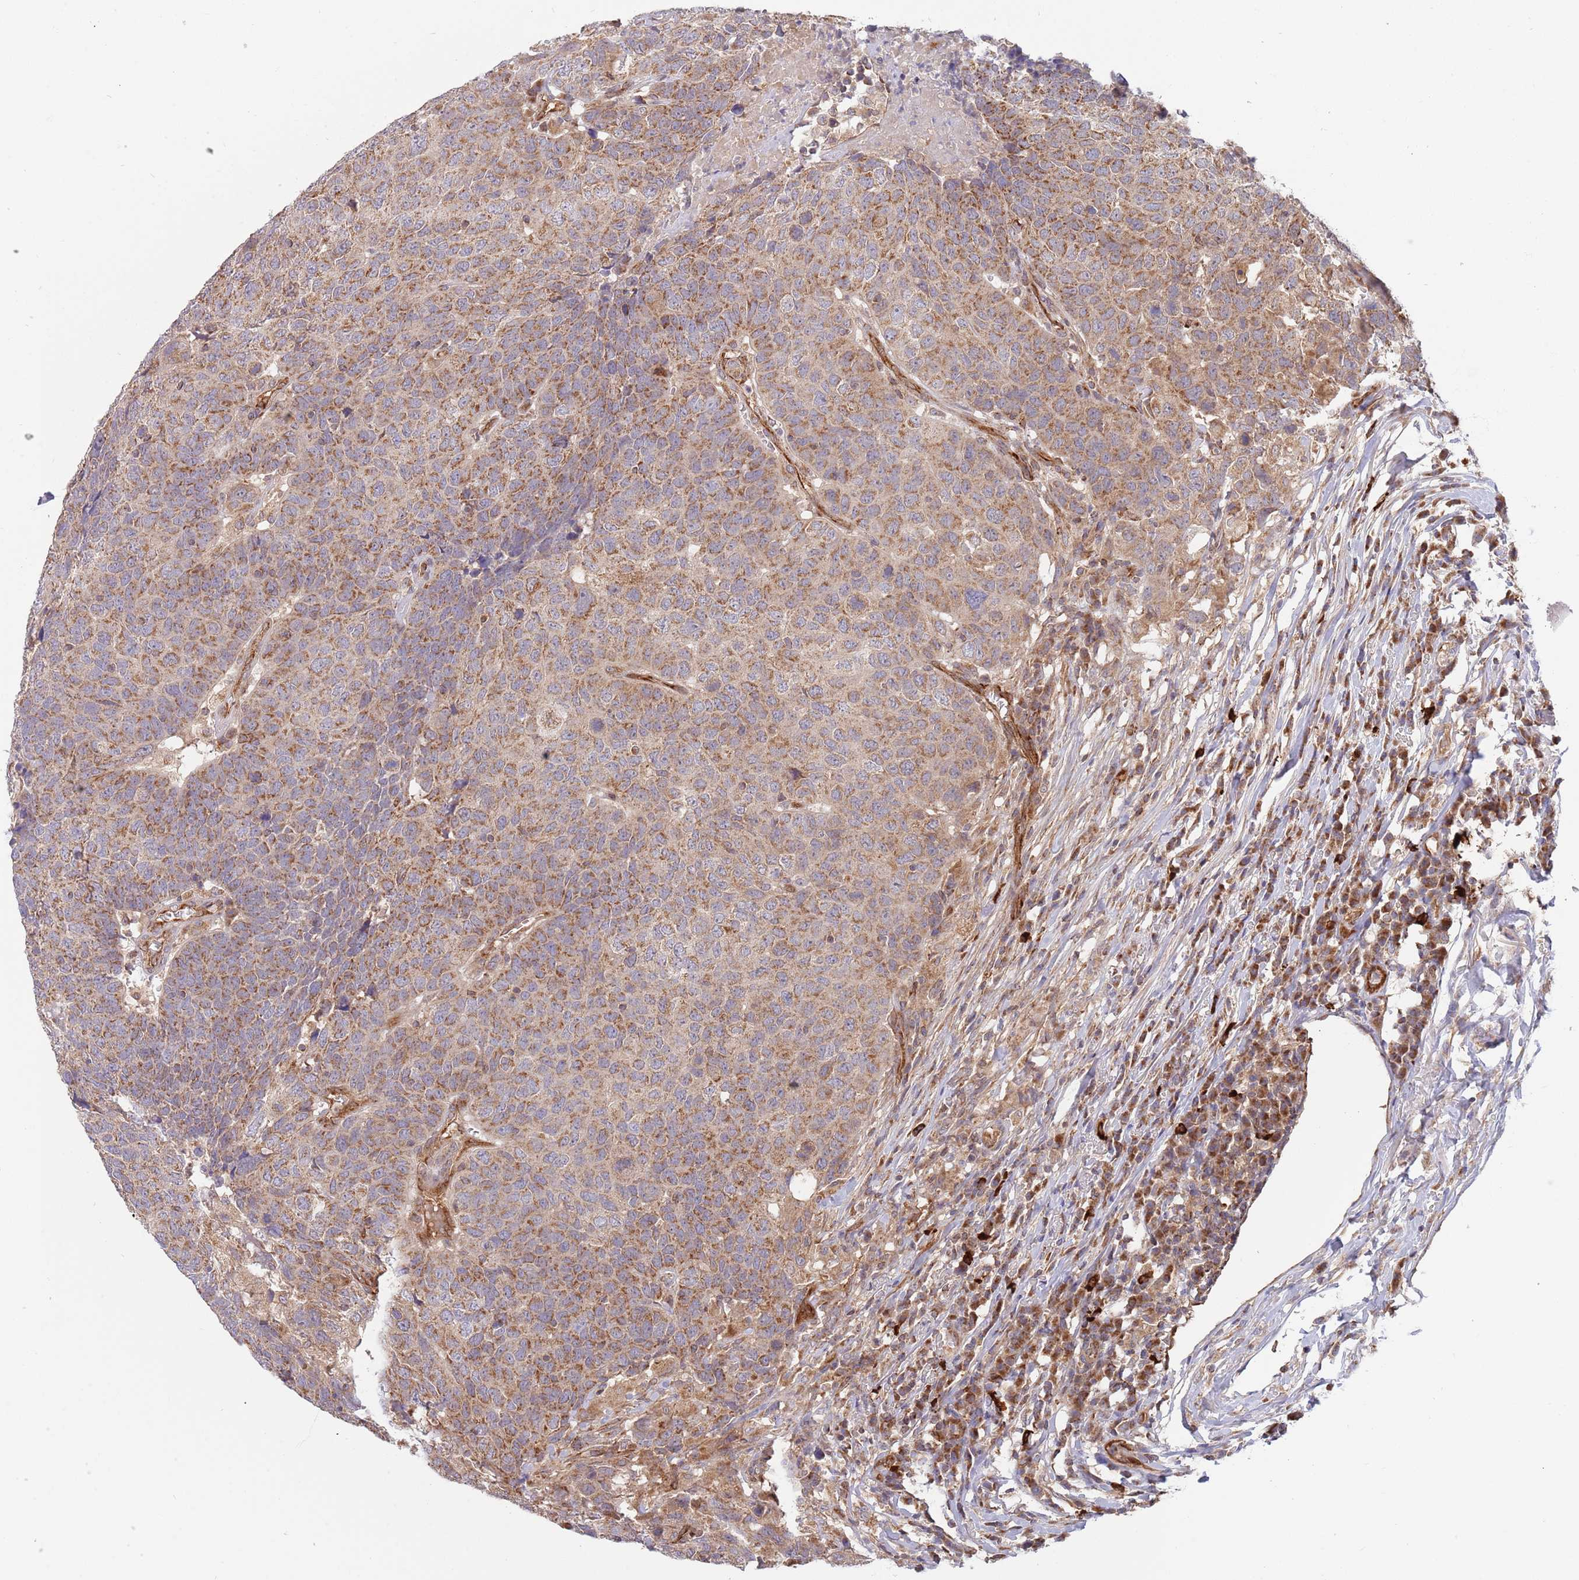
{"staining": {"intensity": "moderate", "quantity": ">75%", "location": "cytoplasmic/membranous"}, "tissue": "head and neck cancer", "cell_type": "Tumor cells", "image_type": "cancer", "snomed": [{"axis": "morphology", "description": "Normal tissue, NOS"}, {"axis": "morphology", "description": "Squamous cell carcinoma, NOS"}, {"axis": "topography", "description": "Skeletal muscle"}, {"axis": "topography", "description": "Vascular tissue"}, {"axis": "topography", "description": "Peripheral nerve tissue"}, {"axis": "topography", "description": "Head-Neck"}], "caption": "Brown immunohistochemical staining in head and neck squamous cell carcinoma demonstrates moderate cytoplasmic/membranous expression in about >75% of tumor cells.", "gene": "GUK1", "patient": {"sex": "male", "age": 66}}